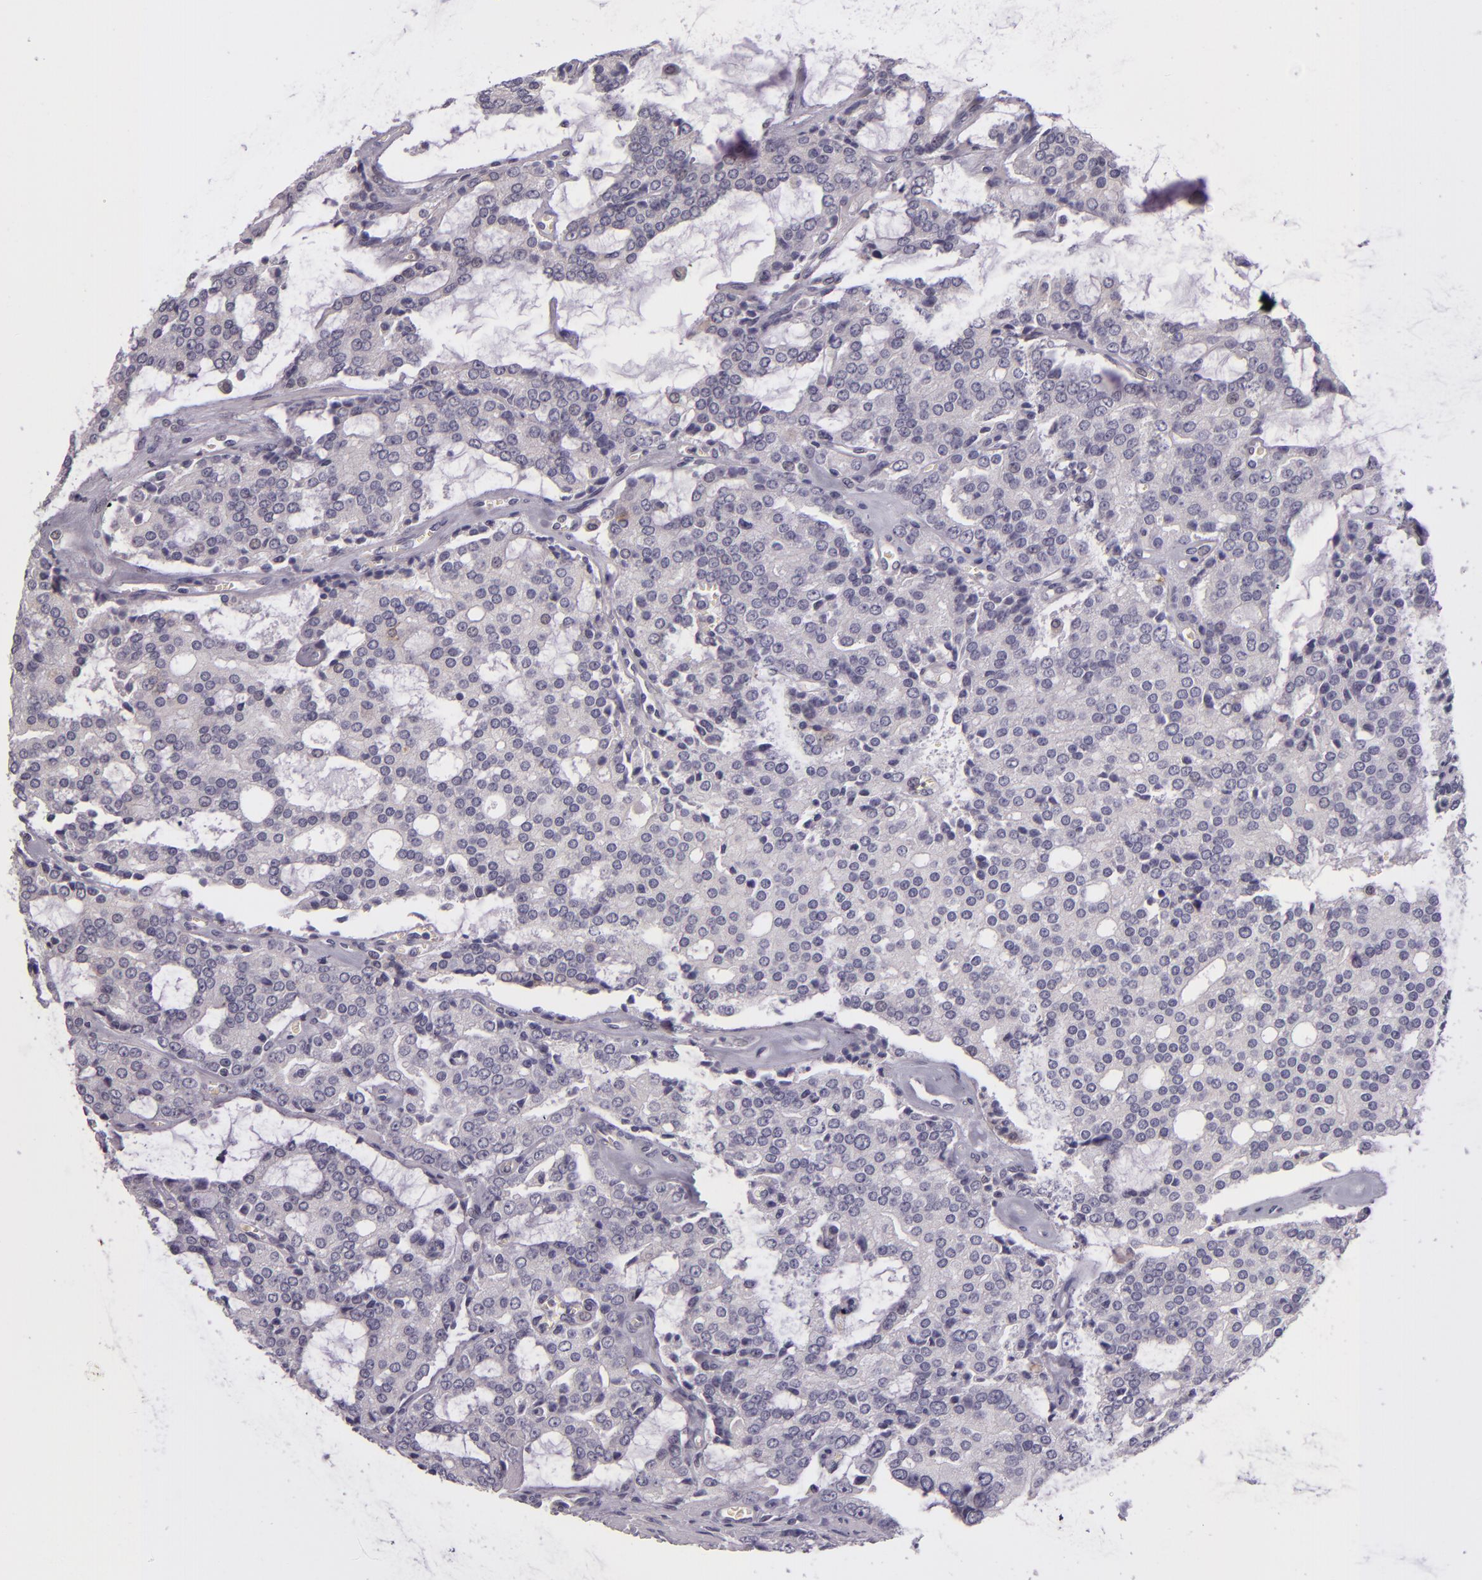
{"staining": {"intensity": "negative", "quantity": "none", "location": "none"}, "tissue": "prostate cancer", "cell_type": "Tumor cells", "image_type": "cancer", "snomed": [{"axis": "morphology", "description": "Adenocarcinoma, High grade"}, {"axis": "topography", "description": "Prostate"}], "caption": "Tumor cells show no significant staining in prostate cancer (high-grade adenocarcinoma).", "gene": "SNCB", "patient": {"sex": "male", "age": 67}}